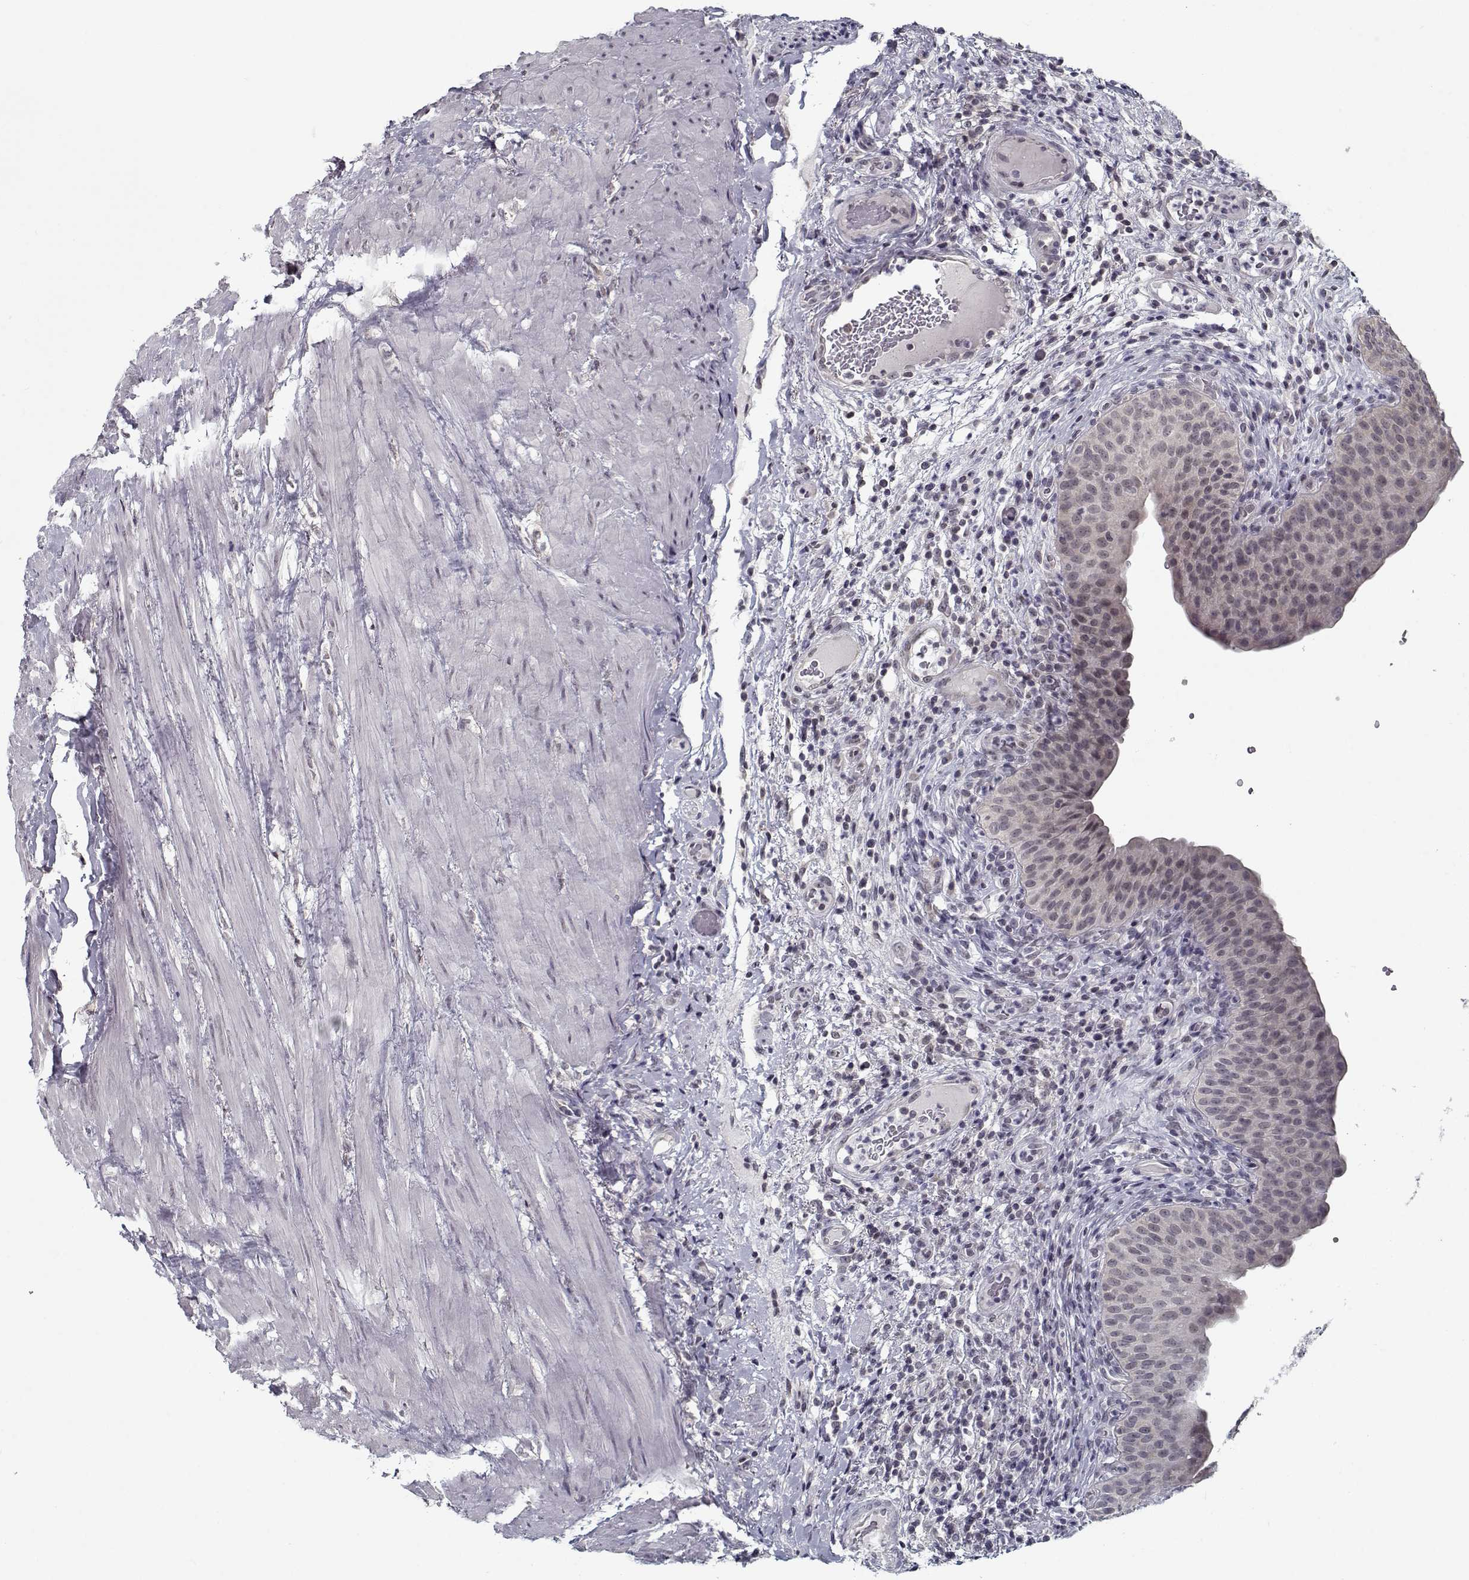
{"staining": {"intensity": "weak", "quantity": "<25%", "location": "cytoplasmic/membranous"}, "tissue": "urinary bladder", "cell_type": "Urothelial cells", "image_type": "normal", "snomed": [{"axis": "morphology", "description": "Normal tissue, NOS"}, {"axis": "topography", "description": "Urinary bladder"}], "caption": "An immunohistochemistry (IHC) photomicrograph of normal urinary bladder is shown. There is no staining in urothelial cells of urinary bladder.", "gene": "TESPA1", "patient": {"sex": "male", "age": 66}}